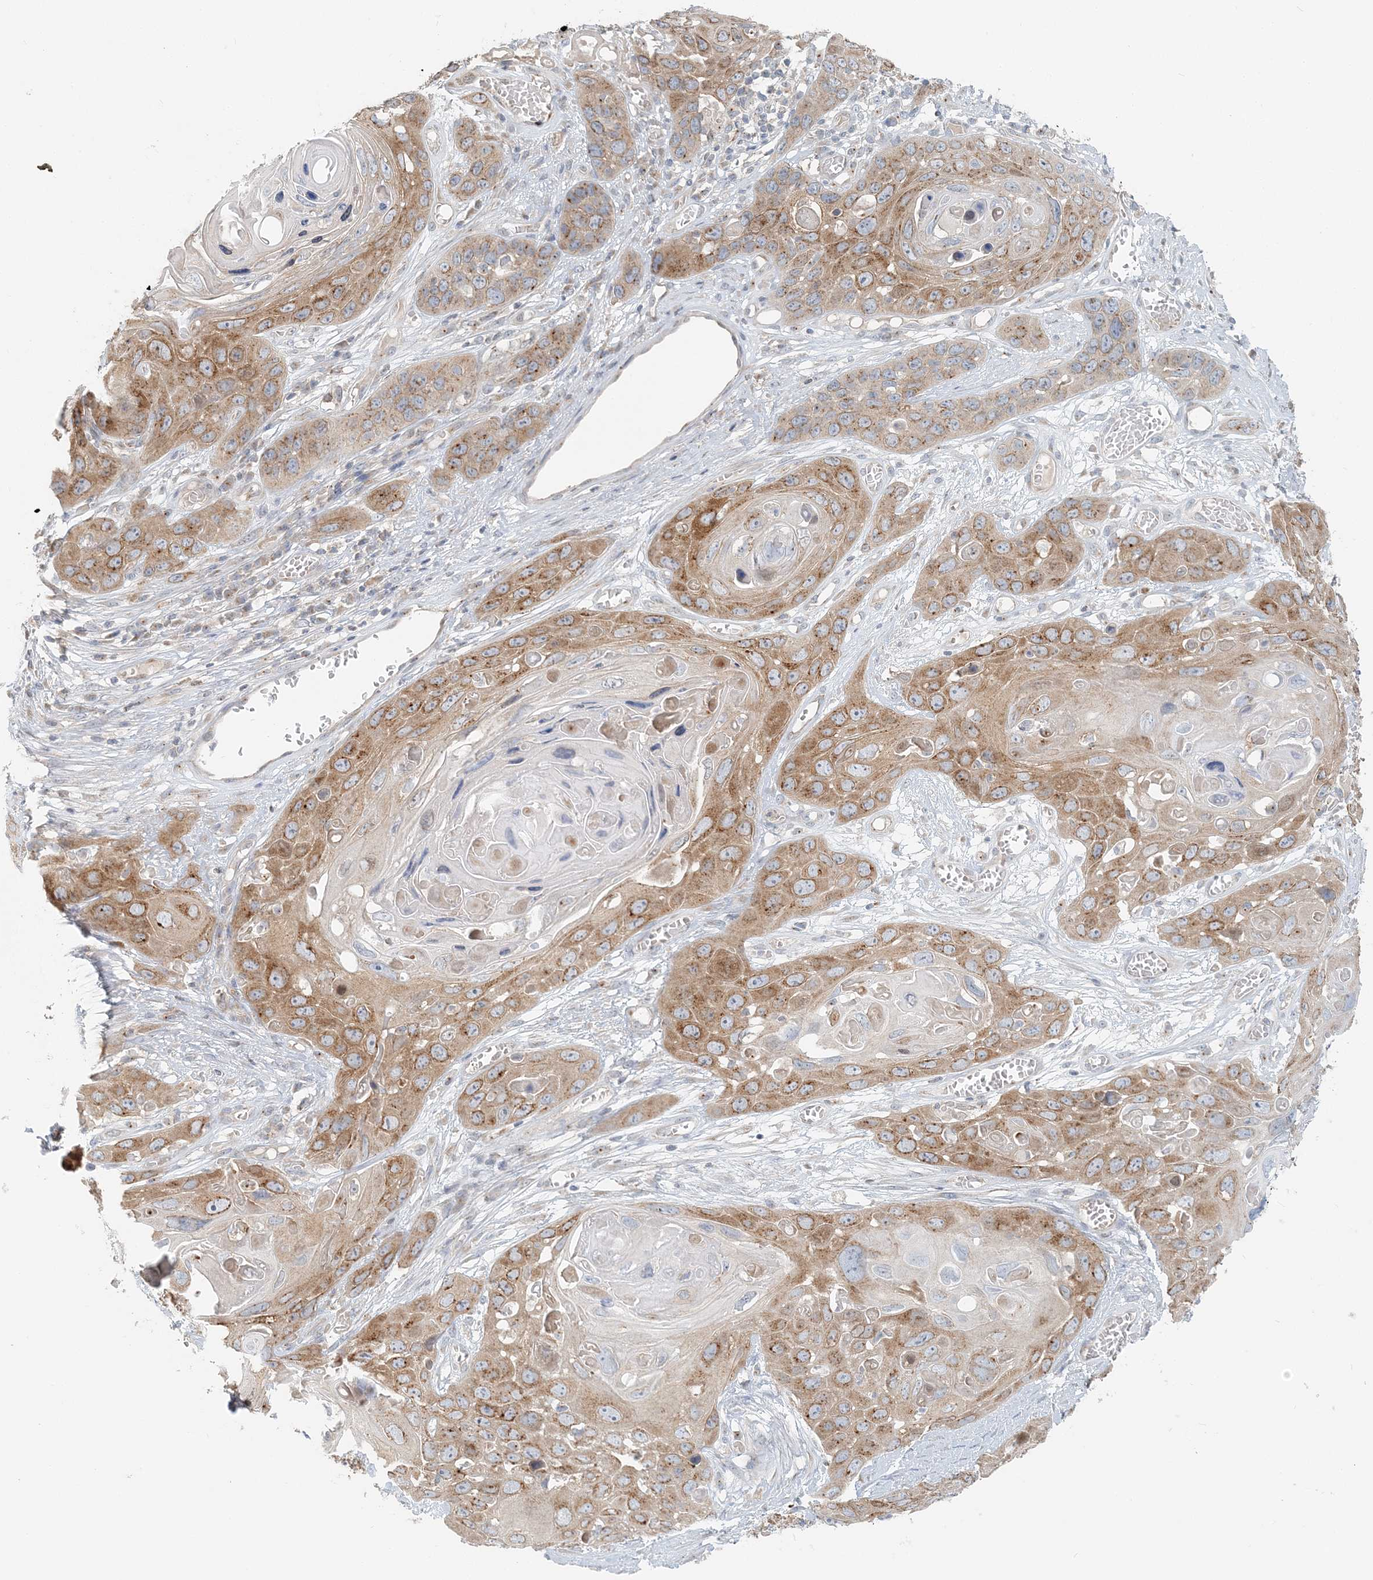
{"staining": {"intensity": "moderate", "quantity": ">75%", "location": "cytoplasmic/membranous"}, "tissue": "skin cancer", "cell_type": "Tumor cells", "image_type": "cancer", "snomed": [{"axis": "morphology", "description": "Squamous cell carcinoma, NOS"}, {"axis": "topography", "description": "Skin"}], "caption": "DAB immunohistochemical staining of skin cancer (squamous cell carcinoma) shows moderate cytoplasmic/membranous protein staining in about >75% of tumor cells.", "gene": "NAA11", "patient": {"sex": "male", "age": 55}}